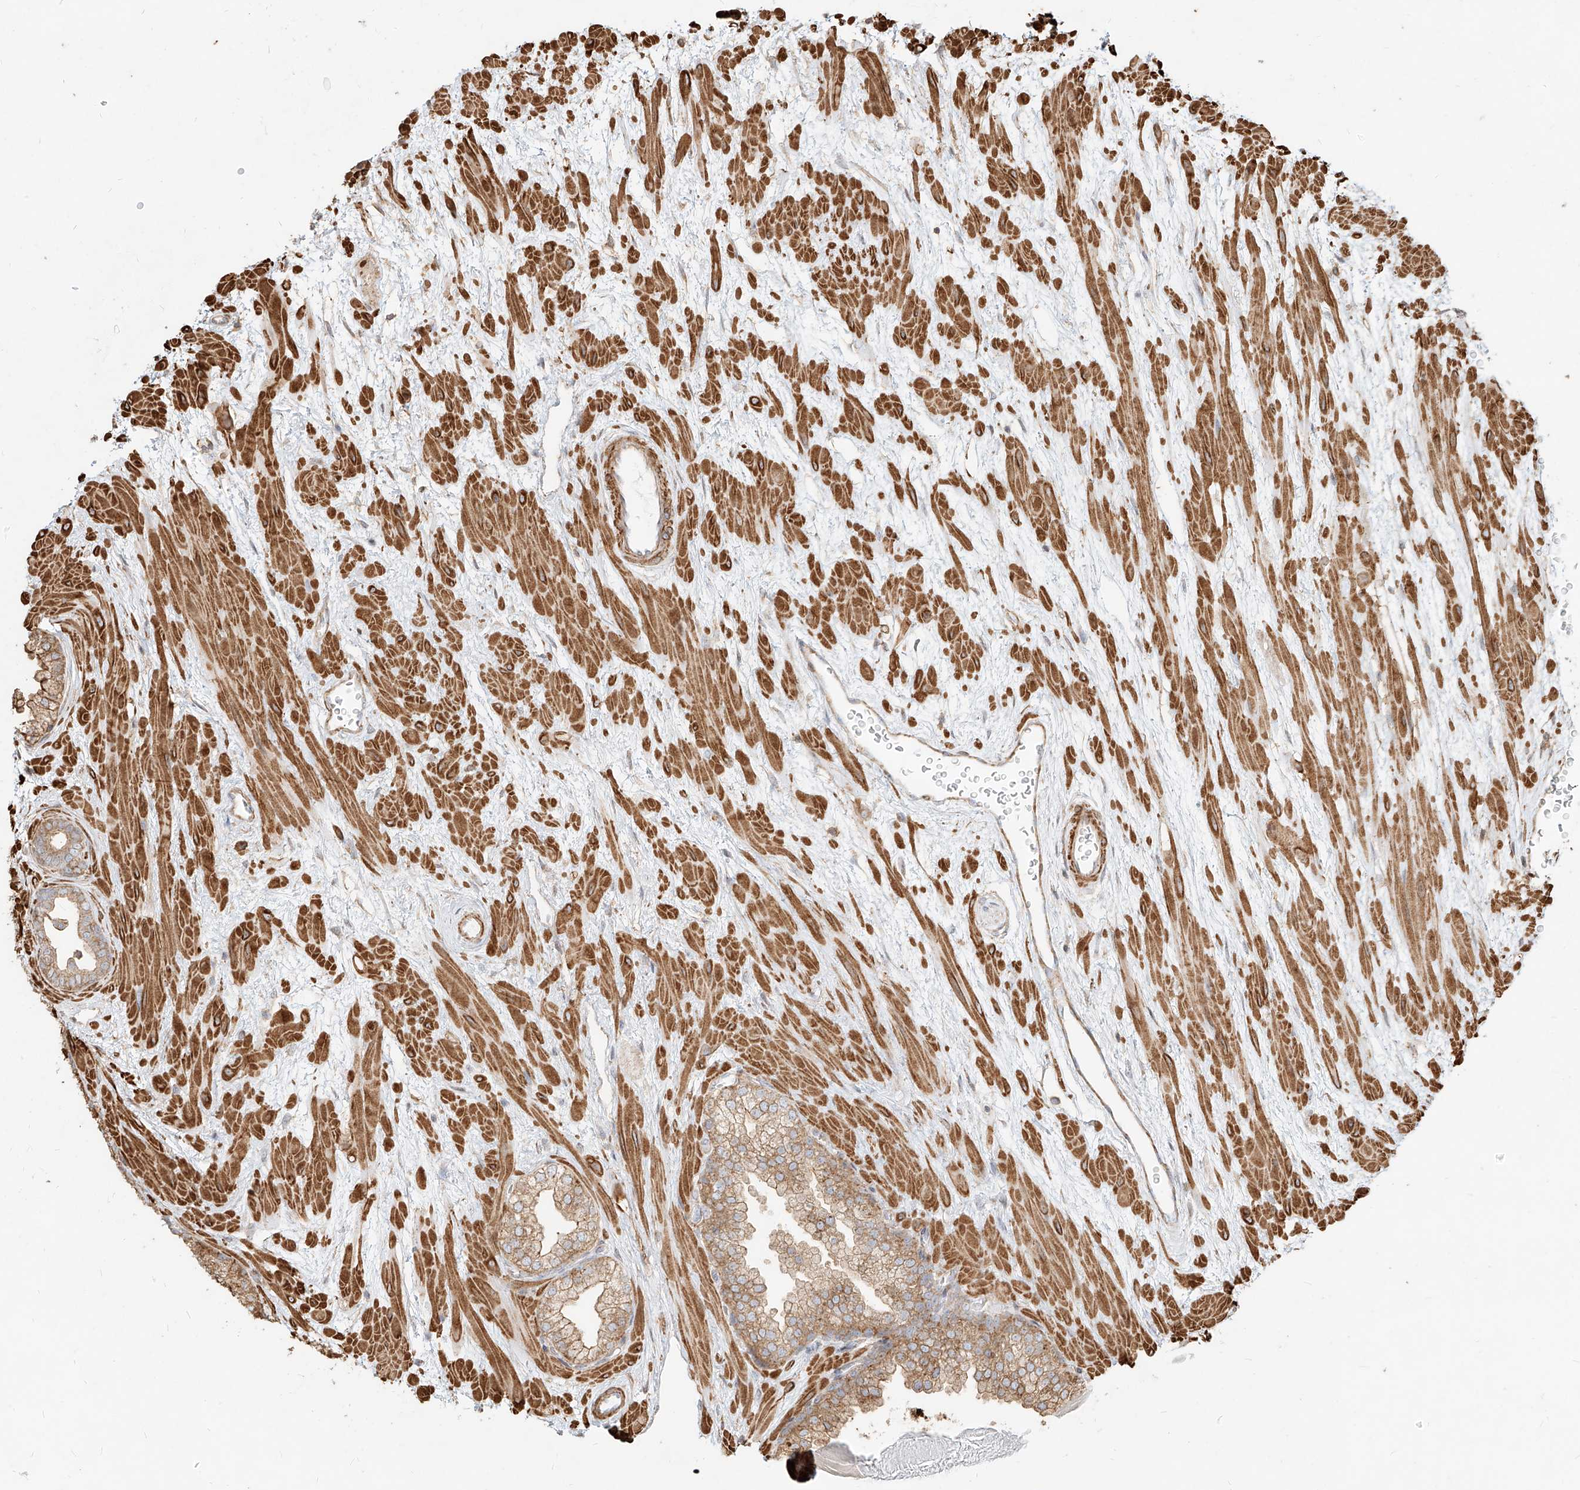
{"staining": {"intensity": "moderate", "quantity": ">75%", "location": "cytoplasmic/membranous"}, "tissue": "prostate", "cell_type": "Glandular cells", "image_type": "normal", "snomed": [{"axis": "morphology", "description": "Normal tissue, NOS"}, {"axis": "topography", "description": "Prostate"}], "caption": "Immunohistochemistry image of normal human prostate stained for a protein (brown), which displays medium levels of moderate cytoplasmic/membranous staining in approximately >75% of glandular cells.", "gene": "MTX2", "patient": {"sex": "male", "age": 48}}